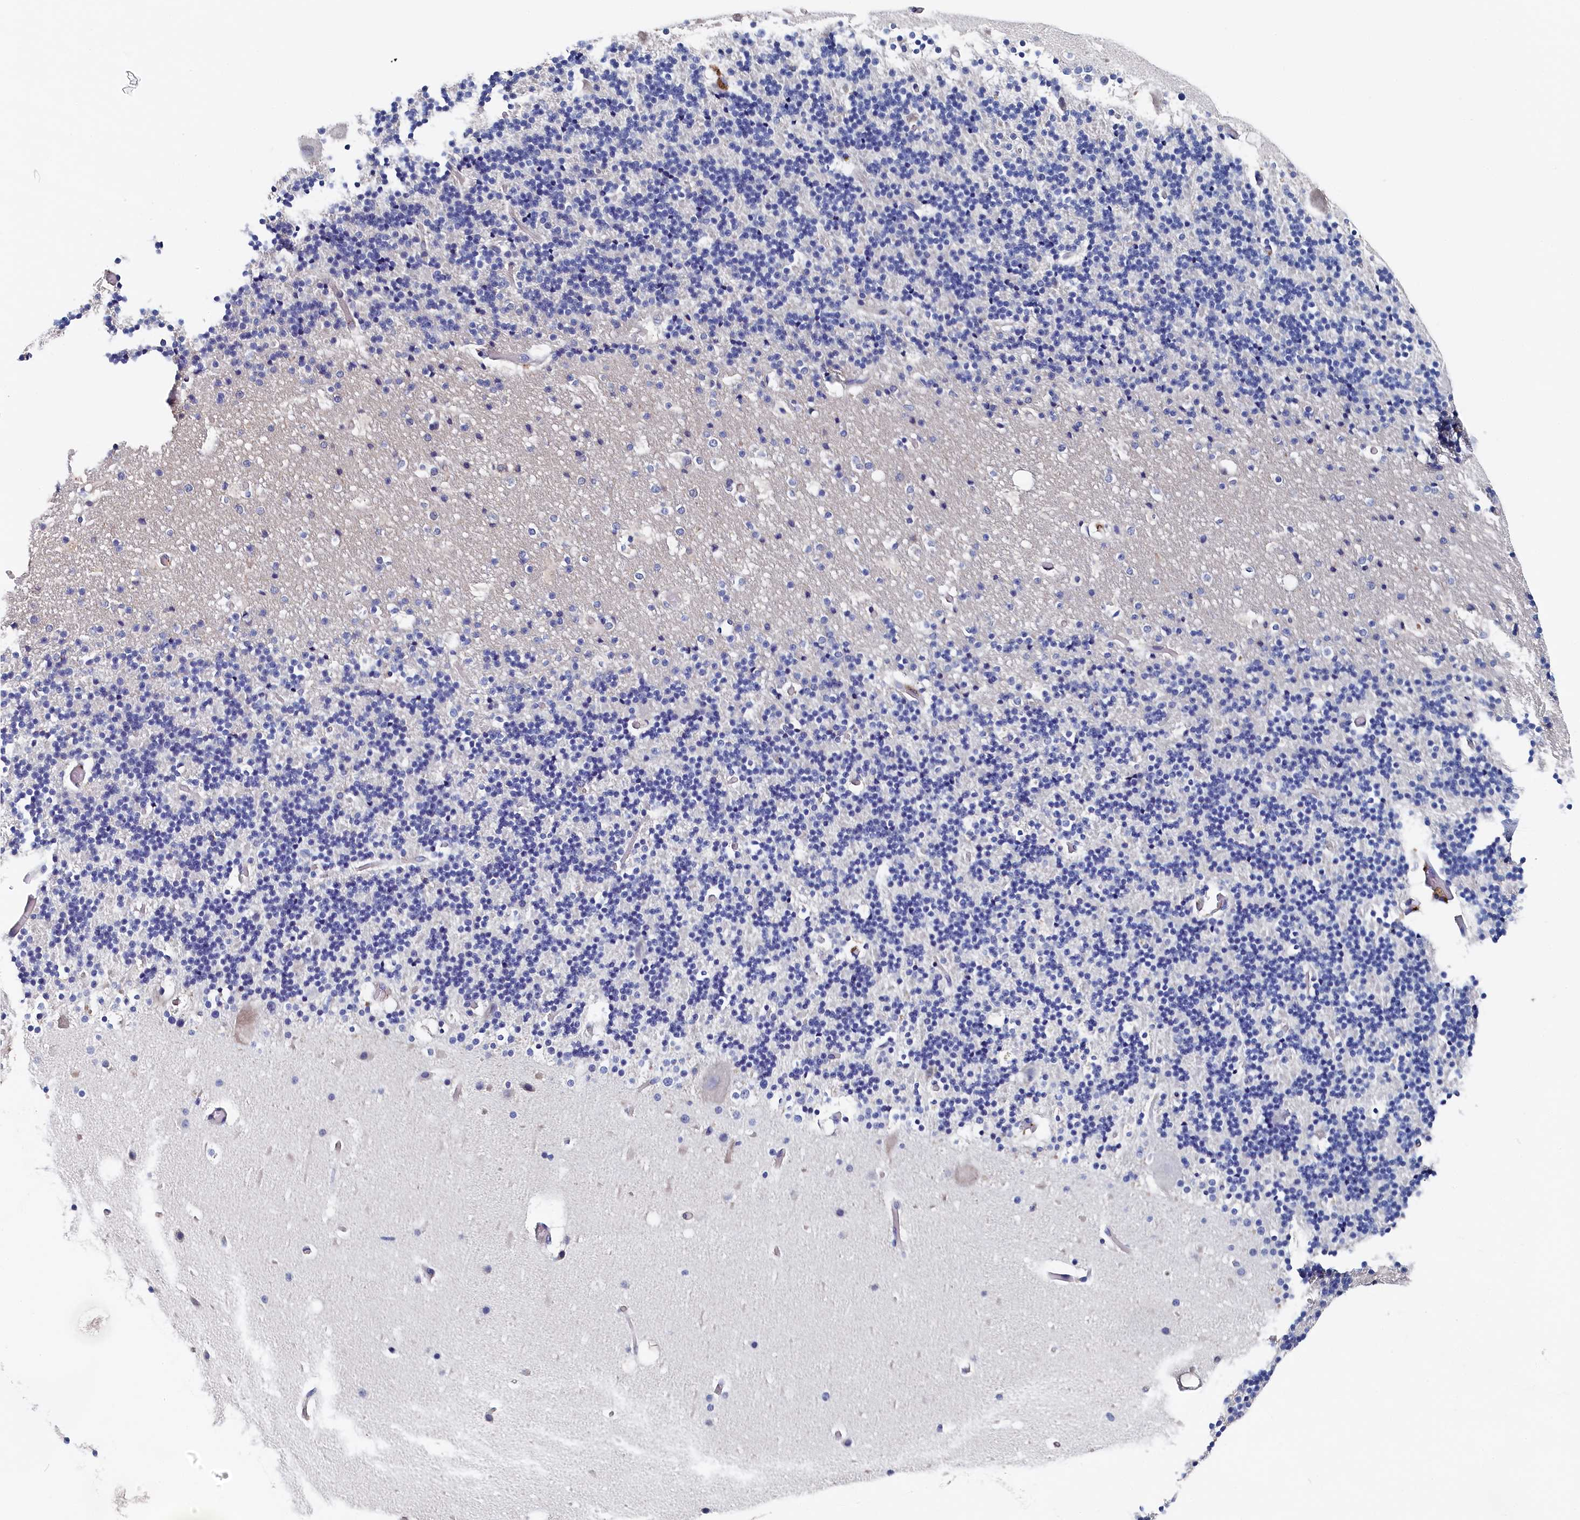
{"staining": {"intensity": "negative", "quantity": "none", "location": "none"}, "tissue": "cerebellum", "cell_type": "Cells in granular layer", "image_type": "normal", "snomed": [{"axis": "morphology", "description": "Normal tissue, NOS"}, {"axis": "topography", "description": "Cerebellum"}], "caption": "Immunohistochemistry micrograph of unremarkable human cerebellum stained for a protein (brown), which displays no expression in cells in granular layer. The staining is performed using DAB (3,3'-diaminobenzidine) brown chromogen with nuclei counter-stained in using hematoxylin.", "gene": "BHMT", "patient": {"sex": "male", "age": 57}}